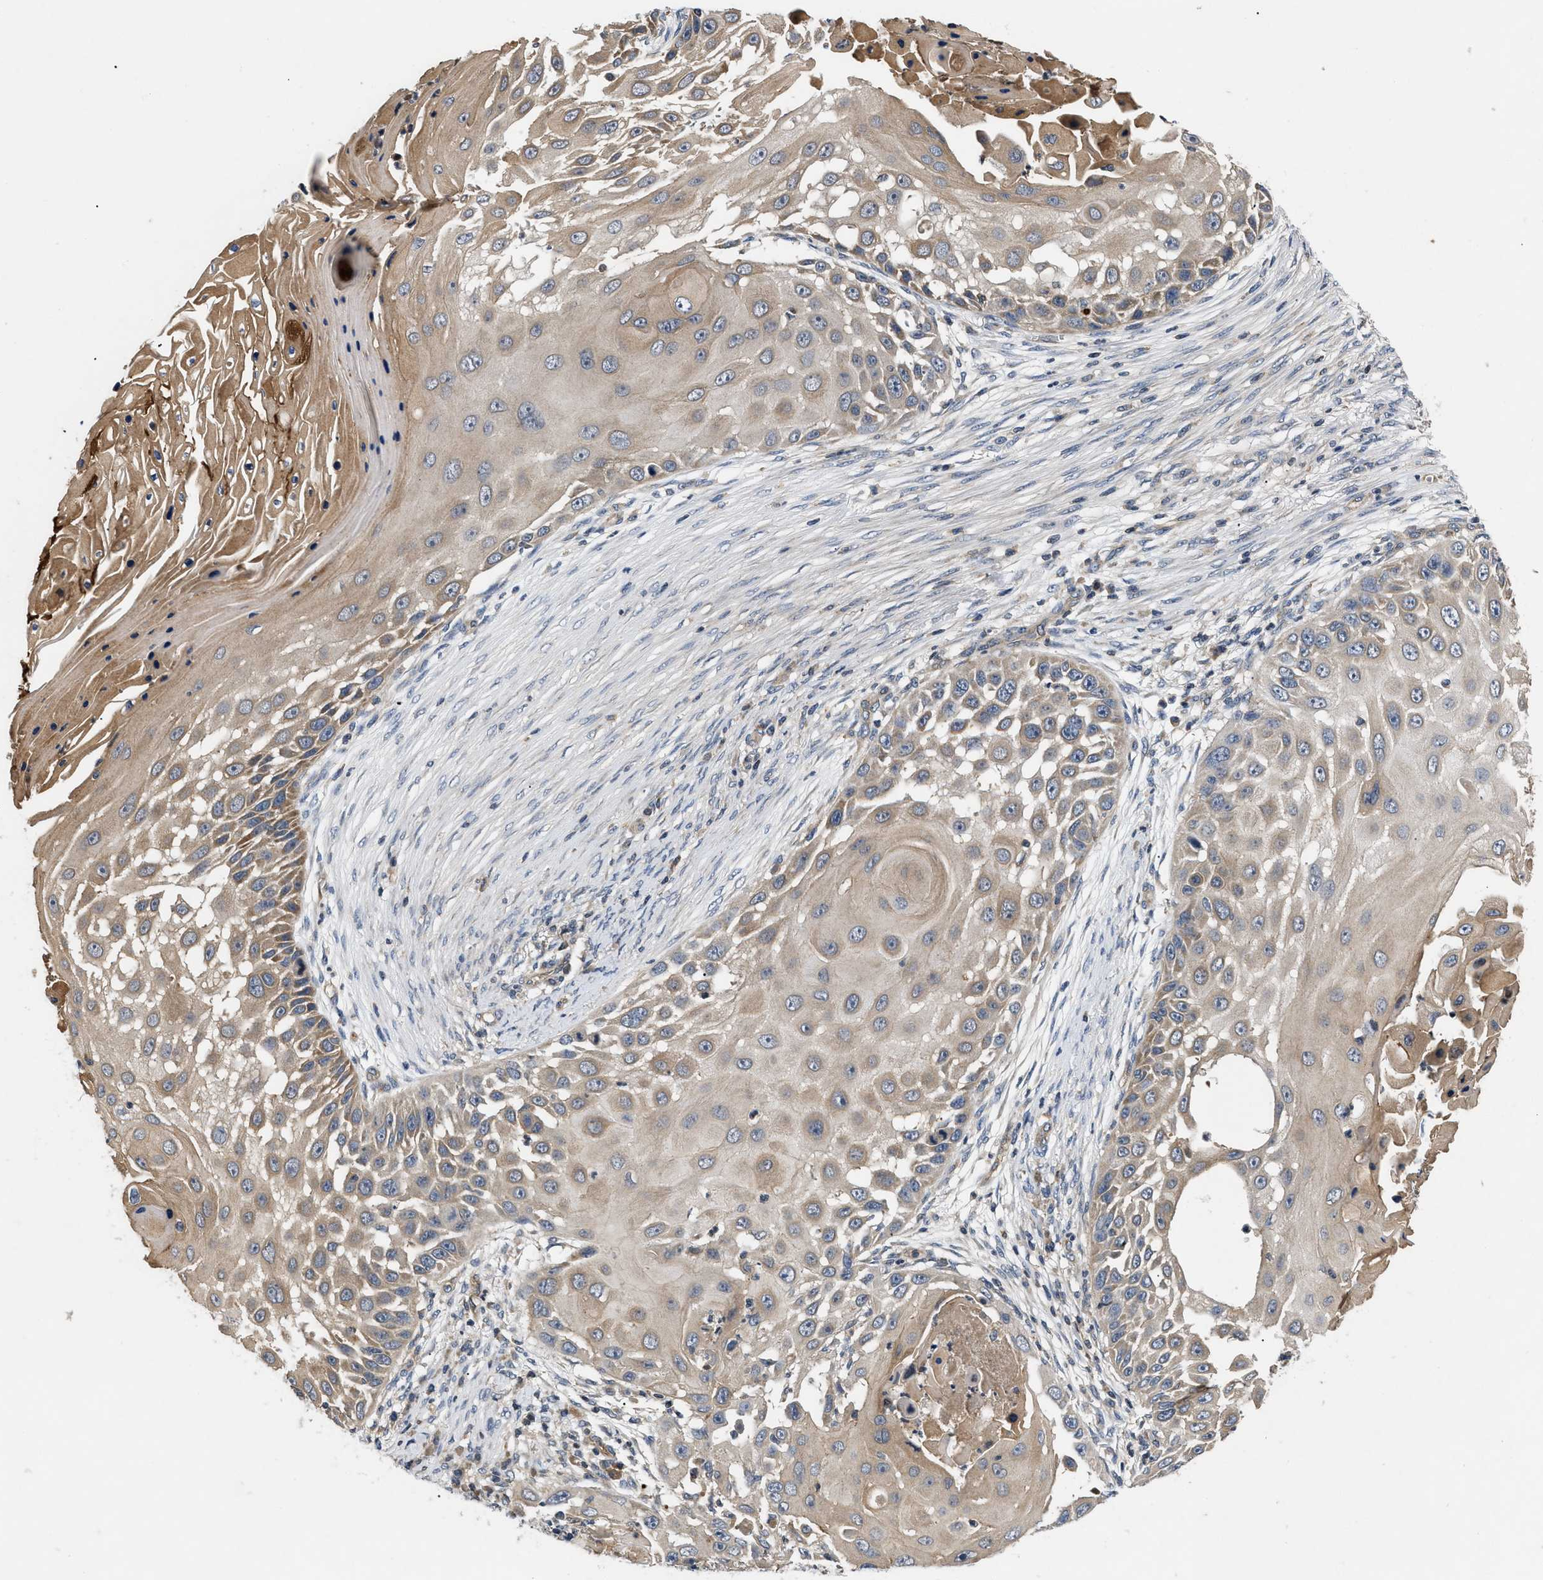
{"staining": {"intensity": "moderate", "quantity": ">75%", "location": "cytoplasmic/membranous"}, "tissue": "skin cancer", "cell_type": "Tumor cells", "image_type": "cancer", "snomed": [{"axis": "morphology", "description": "Squamous cell carcinoma, NOS"}, {"axis": "topography", "description": "Skin"}], "caption": "This photomicrograph shows immunohistochemistry staining of skin cancer (squamous cell carcinoma), with medium moderate cytoplasmic/membranous staining in approximately >75% of tumor cells.", "gene": "HMGCR", "patient": {"sex": "female", "age": 44}}